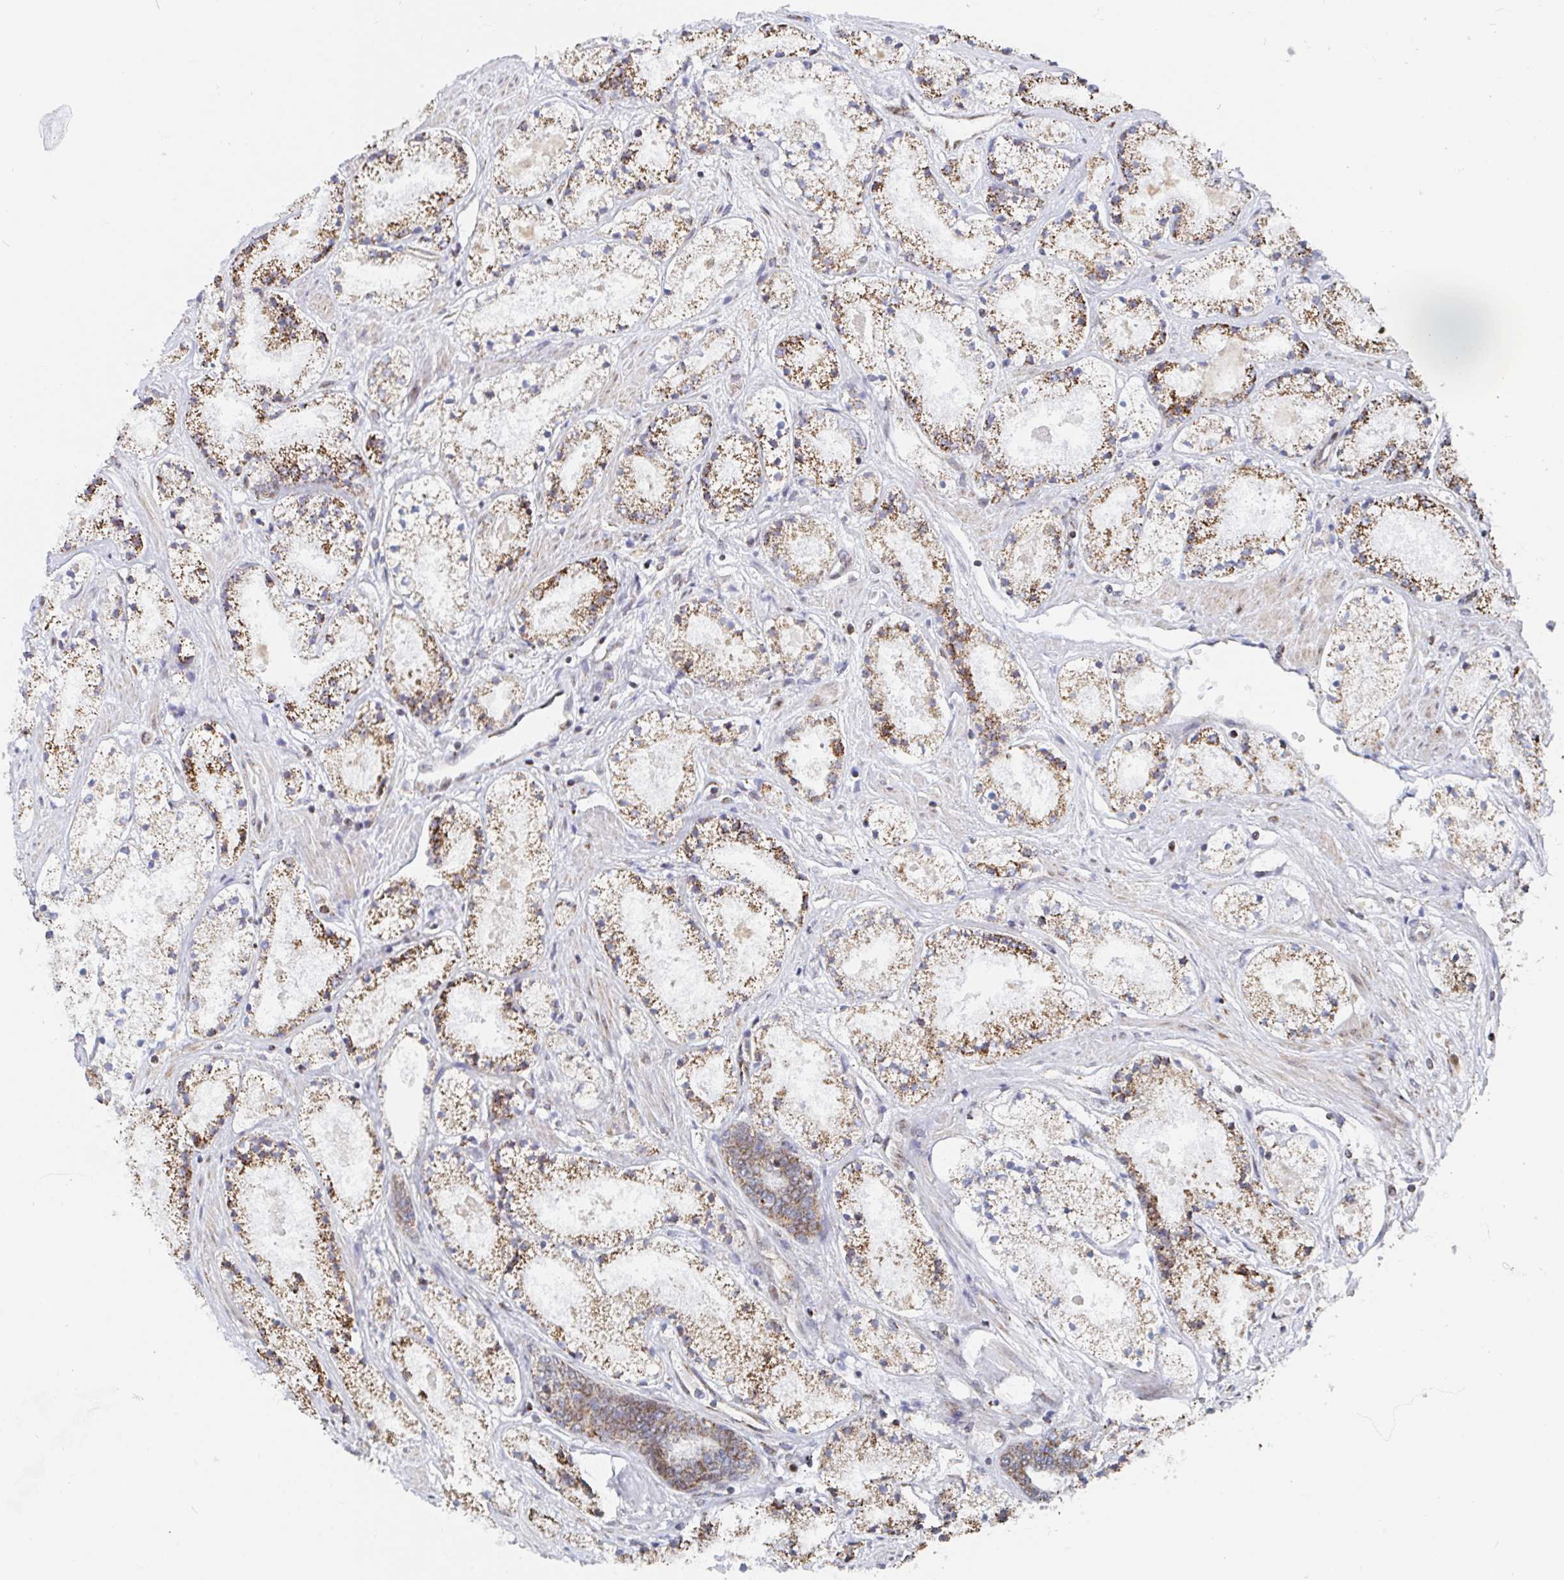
{"staining": {"intensity": "moderate", "quantity": ">75%", "location": "cytoplasmic/membranous"}, "tissue": "prostate cancer", "cell_type": "Tumor cells", "image_type": "cancer", "snomed": [{"axis": "morphology", "description": "Adenocarcinoma, High grade"}, {"axis": "topography", "description": "Prostate"}], "caption": "IHC of prostate cancer exhibits medium levels of moderate cytoplasmic/membranous staining in approximately >75% of tumor cells.", "gene": "STARD8", "patient": {"sex": "male", "age": 63}}